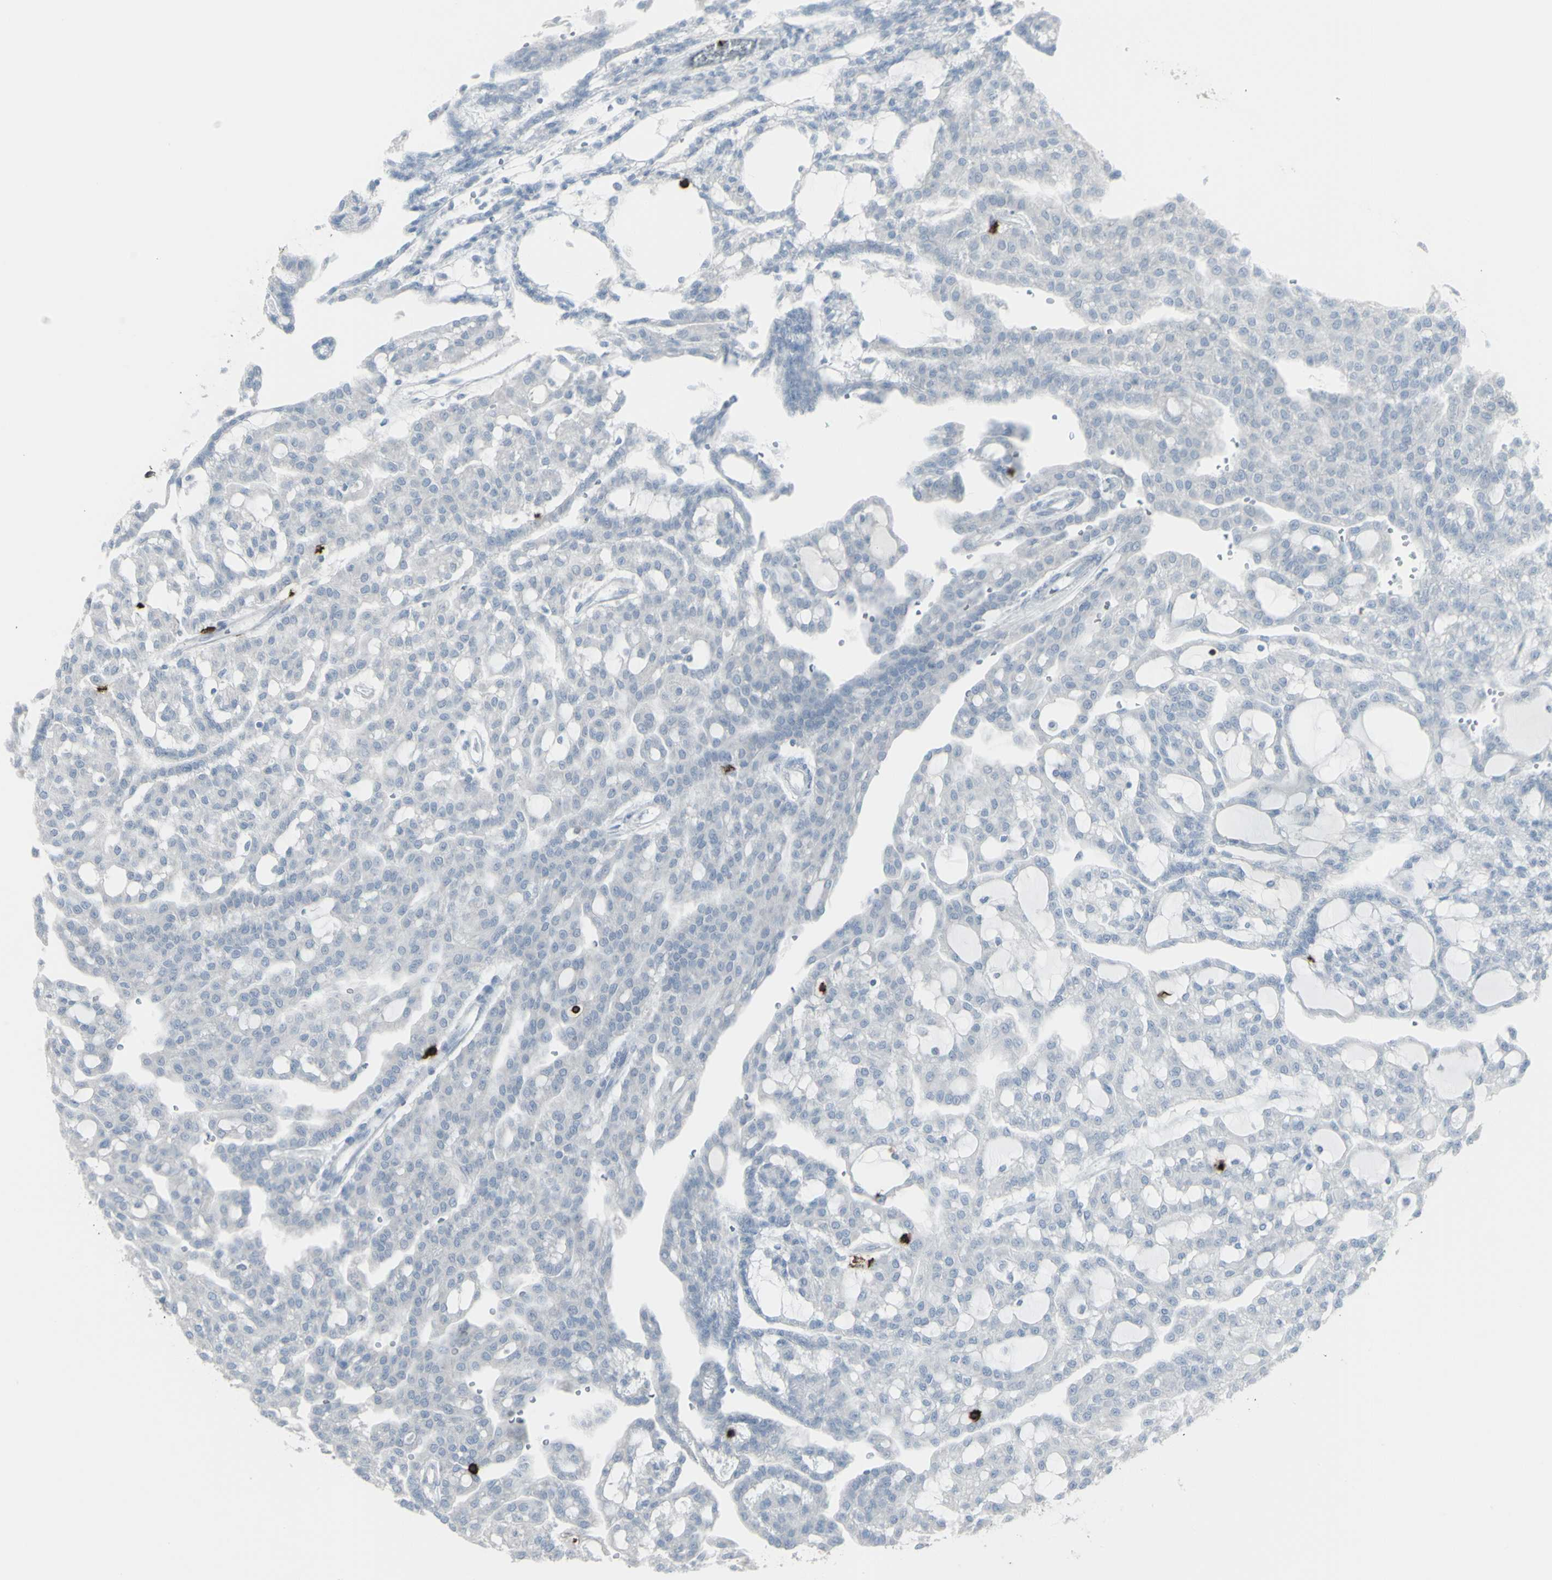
{"staining": {"intensity": "negative", "quantity": "none", "location": "none"}, "tissue": "renal cancer", "cell_type": "Tumor cells", "image_type": "cancer", "snomed": [{"axis": "morphology", "description": "Adenocarcinoma, NOS"}, {"axis": "topography", "description": "Kidney"}], "caption": "There is no significant positivity in tumor cells of renal cancer.", "gene": "CD247", "patient": {"sex": "male", "age": 63}}